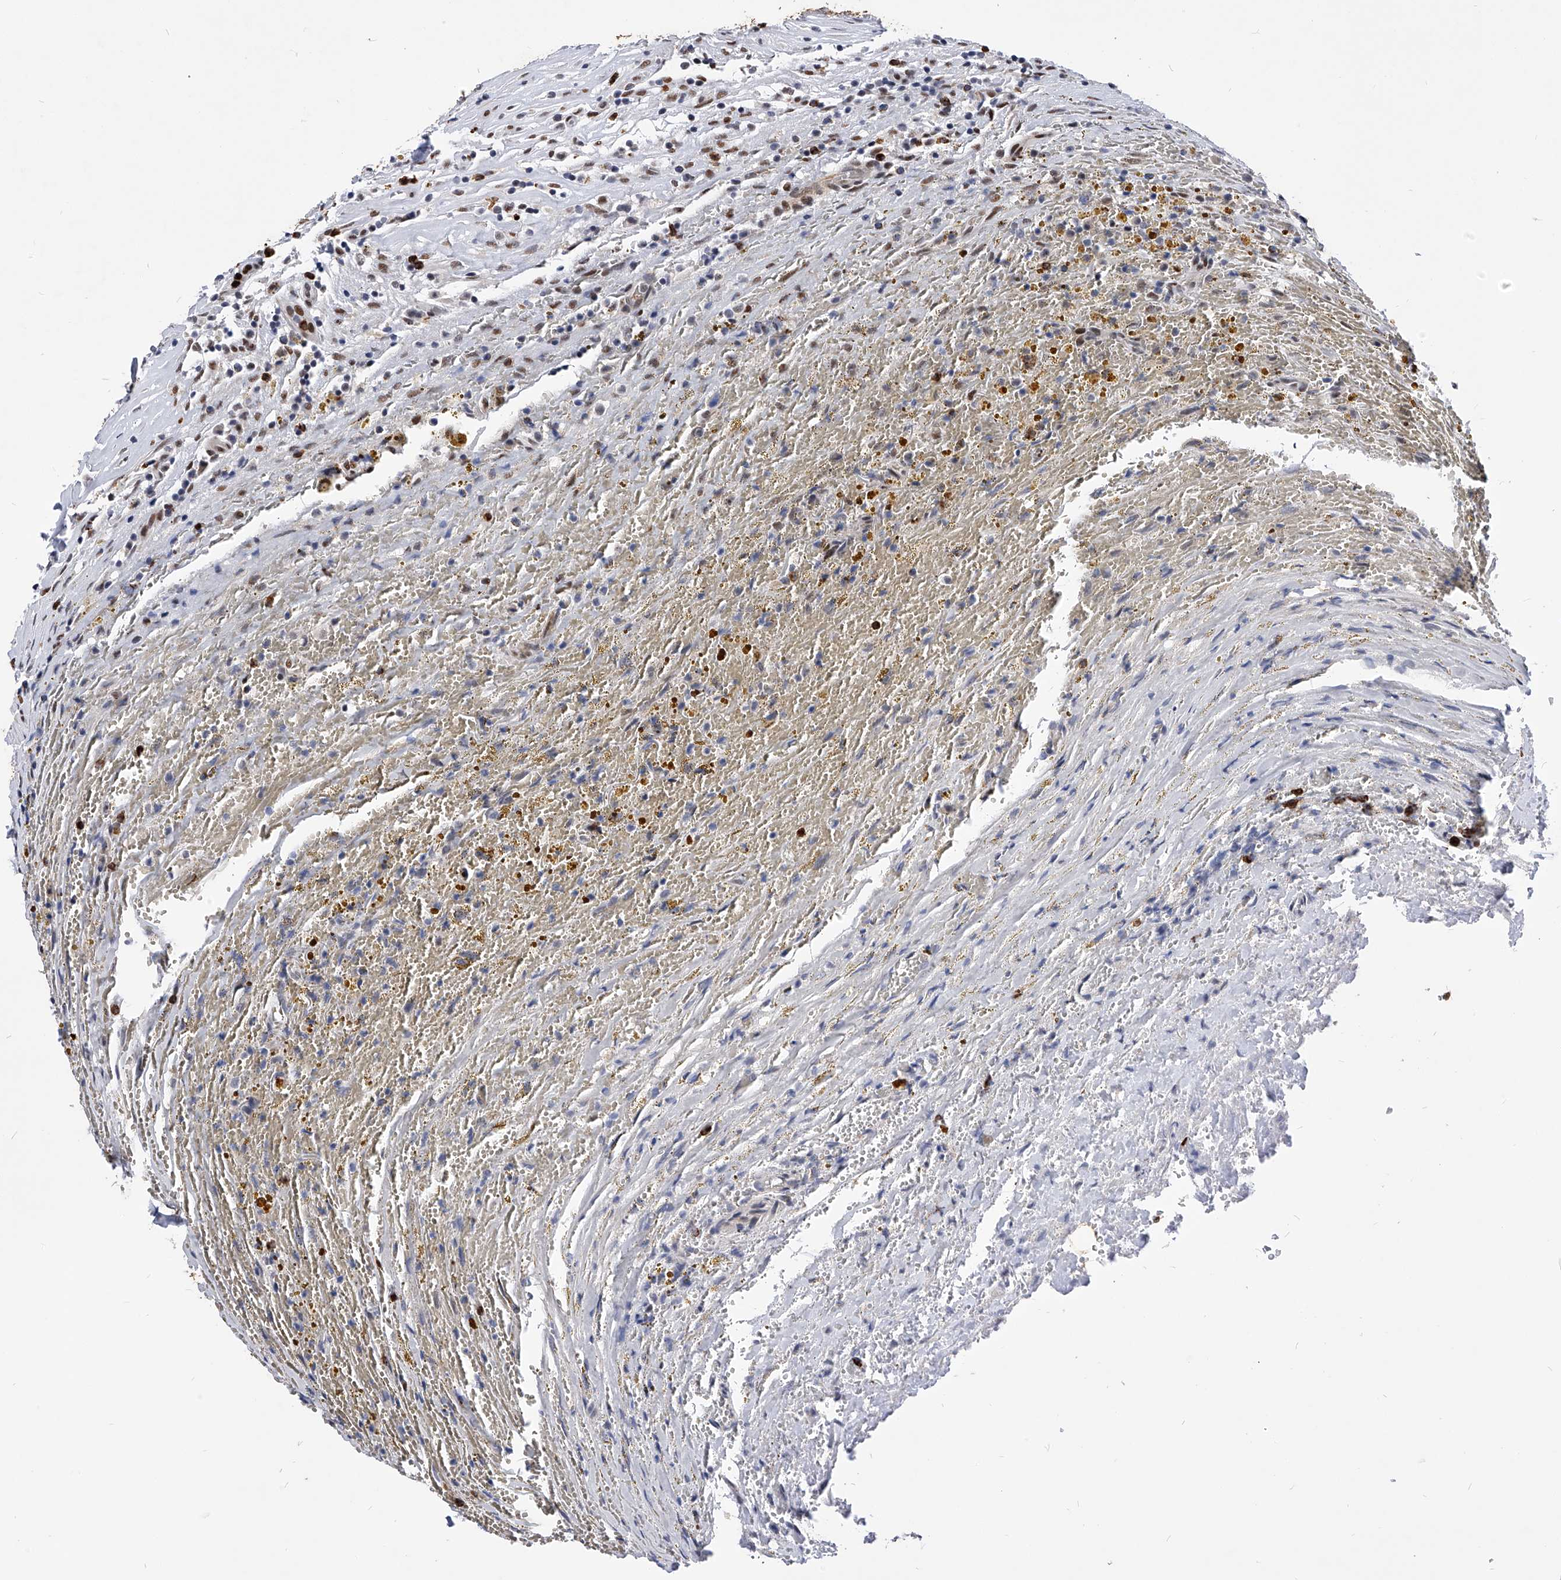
{"staining": {"intensity": "strong", "quantity": ">75%", "location": "nuclear"}, "tissue": "thyroid cancer", "cell_type": "Tumor cells", "image_type": "cancer", "snomed": [{"axis": "morphology", "description": "Papillary adenocarcinoma, NOS"}, {"axis": "topography", "description": "Thyroid gland"}], "caption": "The immunohistochemical stain highlights strong nuclear positivity in tumor cells of thyroid papillary adenocarcinoma tissue. (DAB (3,3'-diaminobenzidine) IHC, brown staining for protein, blue staining for nuclei).", "gene": "TESK2", "patient": {"sex": "male", "age": 77}}